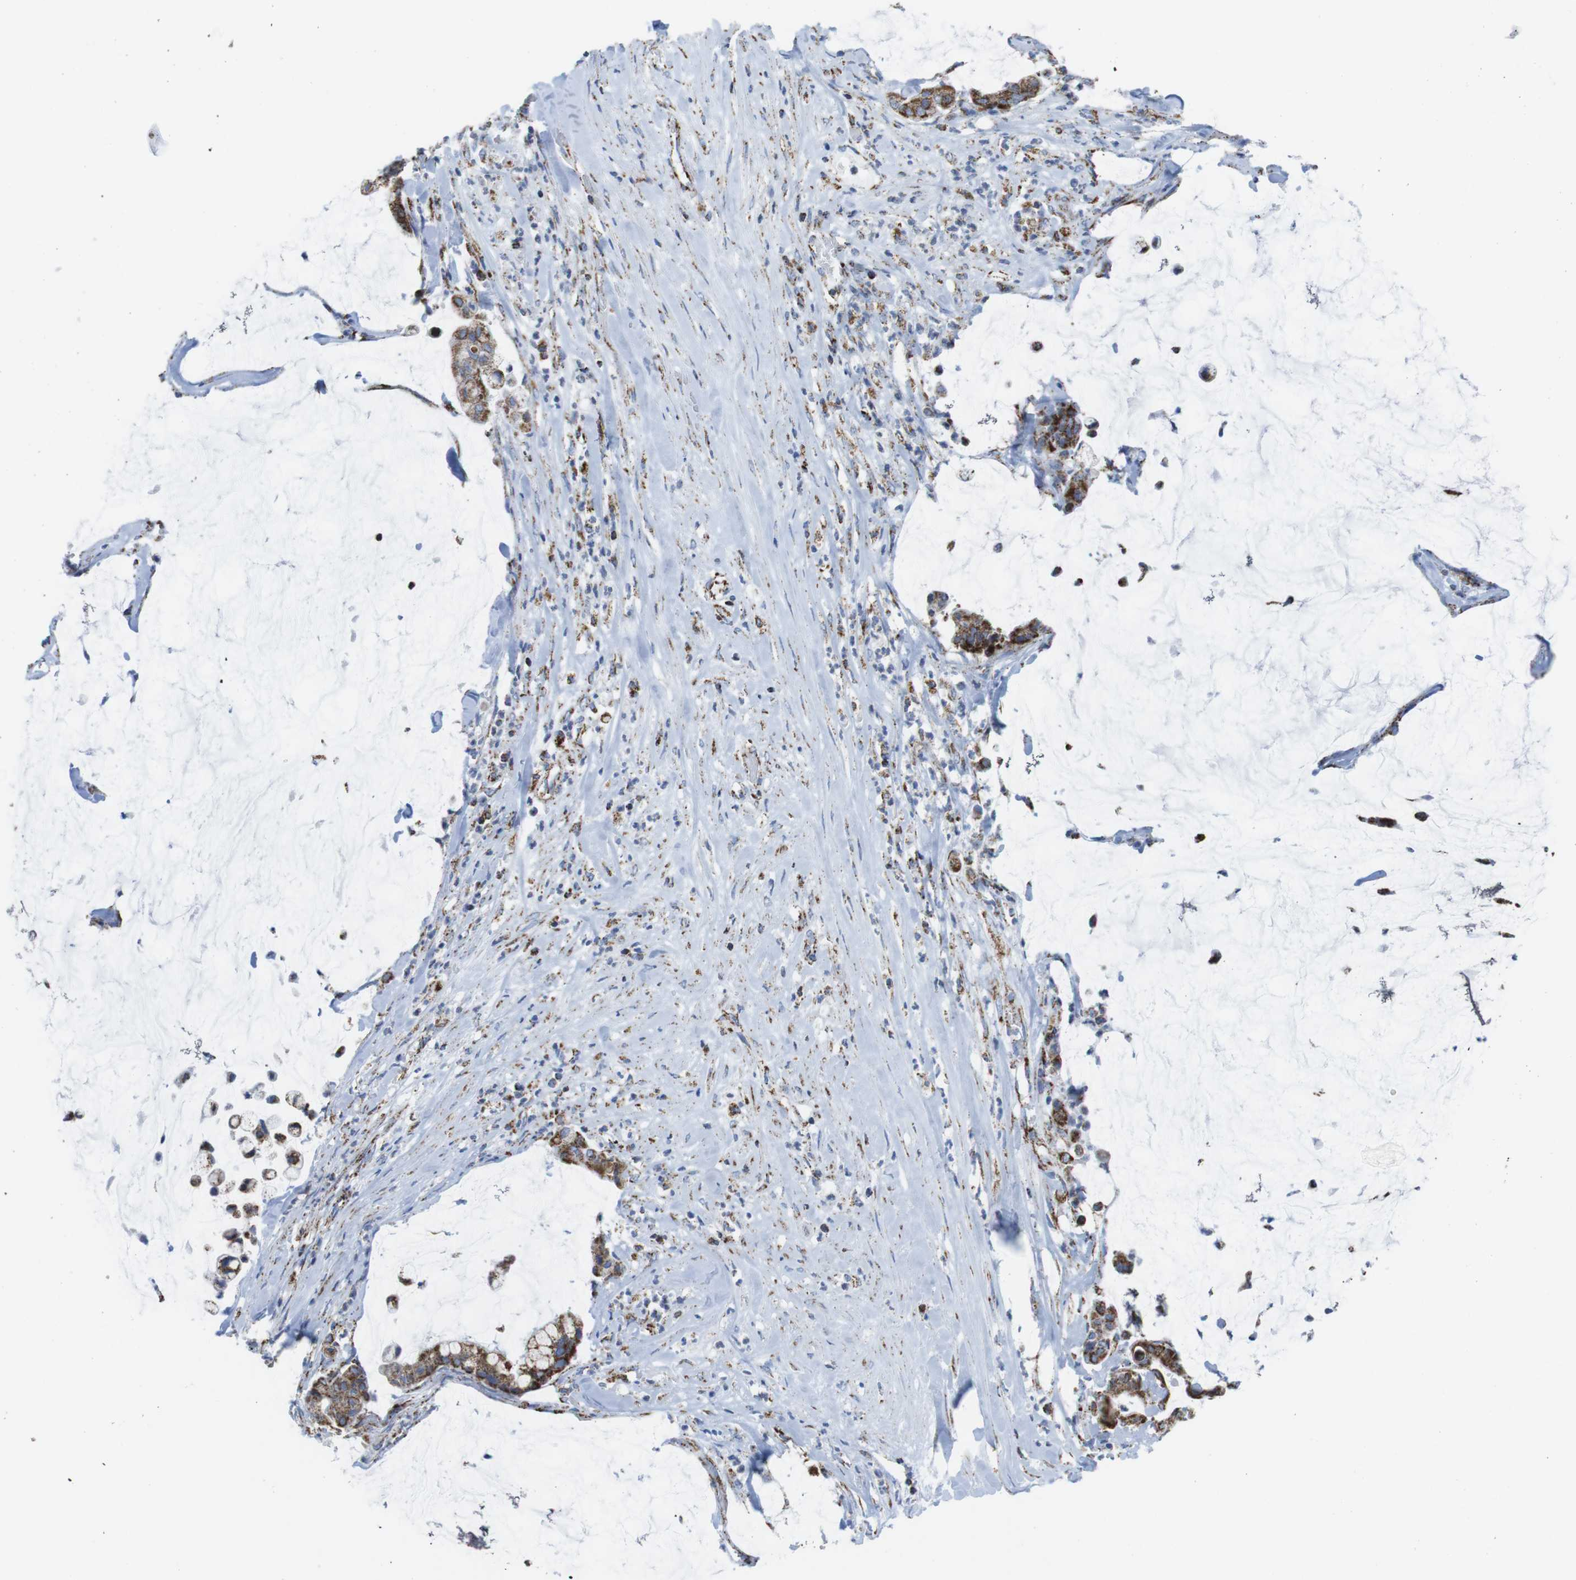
{"staining": {"intensity": "moderate", "quantity": ">75%", "location": "cytoplasmic/membranous"}, "tissue": "pancreatic cancer", "cell_type": "Tumor cells", "image_type": "cancer", "snomed": [{"axis": "morphology", "description": "Adenocarcinoma, NOS"}, {"axis": "topography", "description": "Pancreas"}], "caption": "High-power microscopy captured an IHC photomicrograph of adenocarcinoma (pancreatic), revealing moderate cytoplasmic/membranous staining in about >75% of tumor cells. (Stains: DAB (3,3'-diaminobenzidine) in brown, nuclei in blue, Microscopy: brightfield microscopy at high magnification).", "gene": "ATP5PO", "patient": {"sex": "male", "age": 41}}